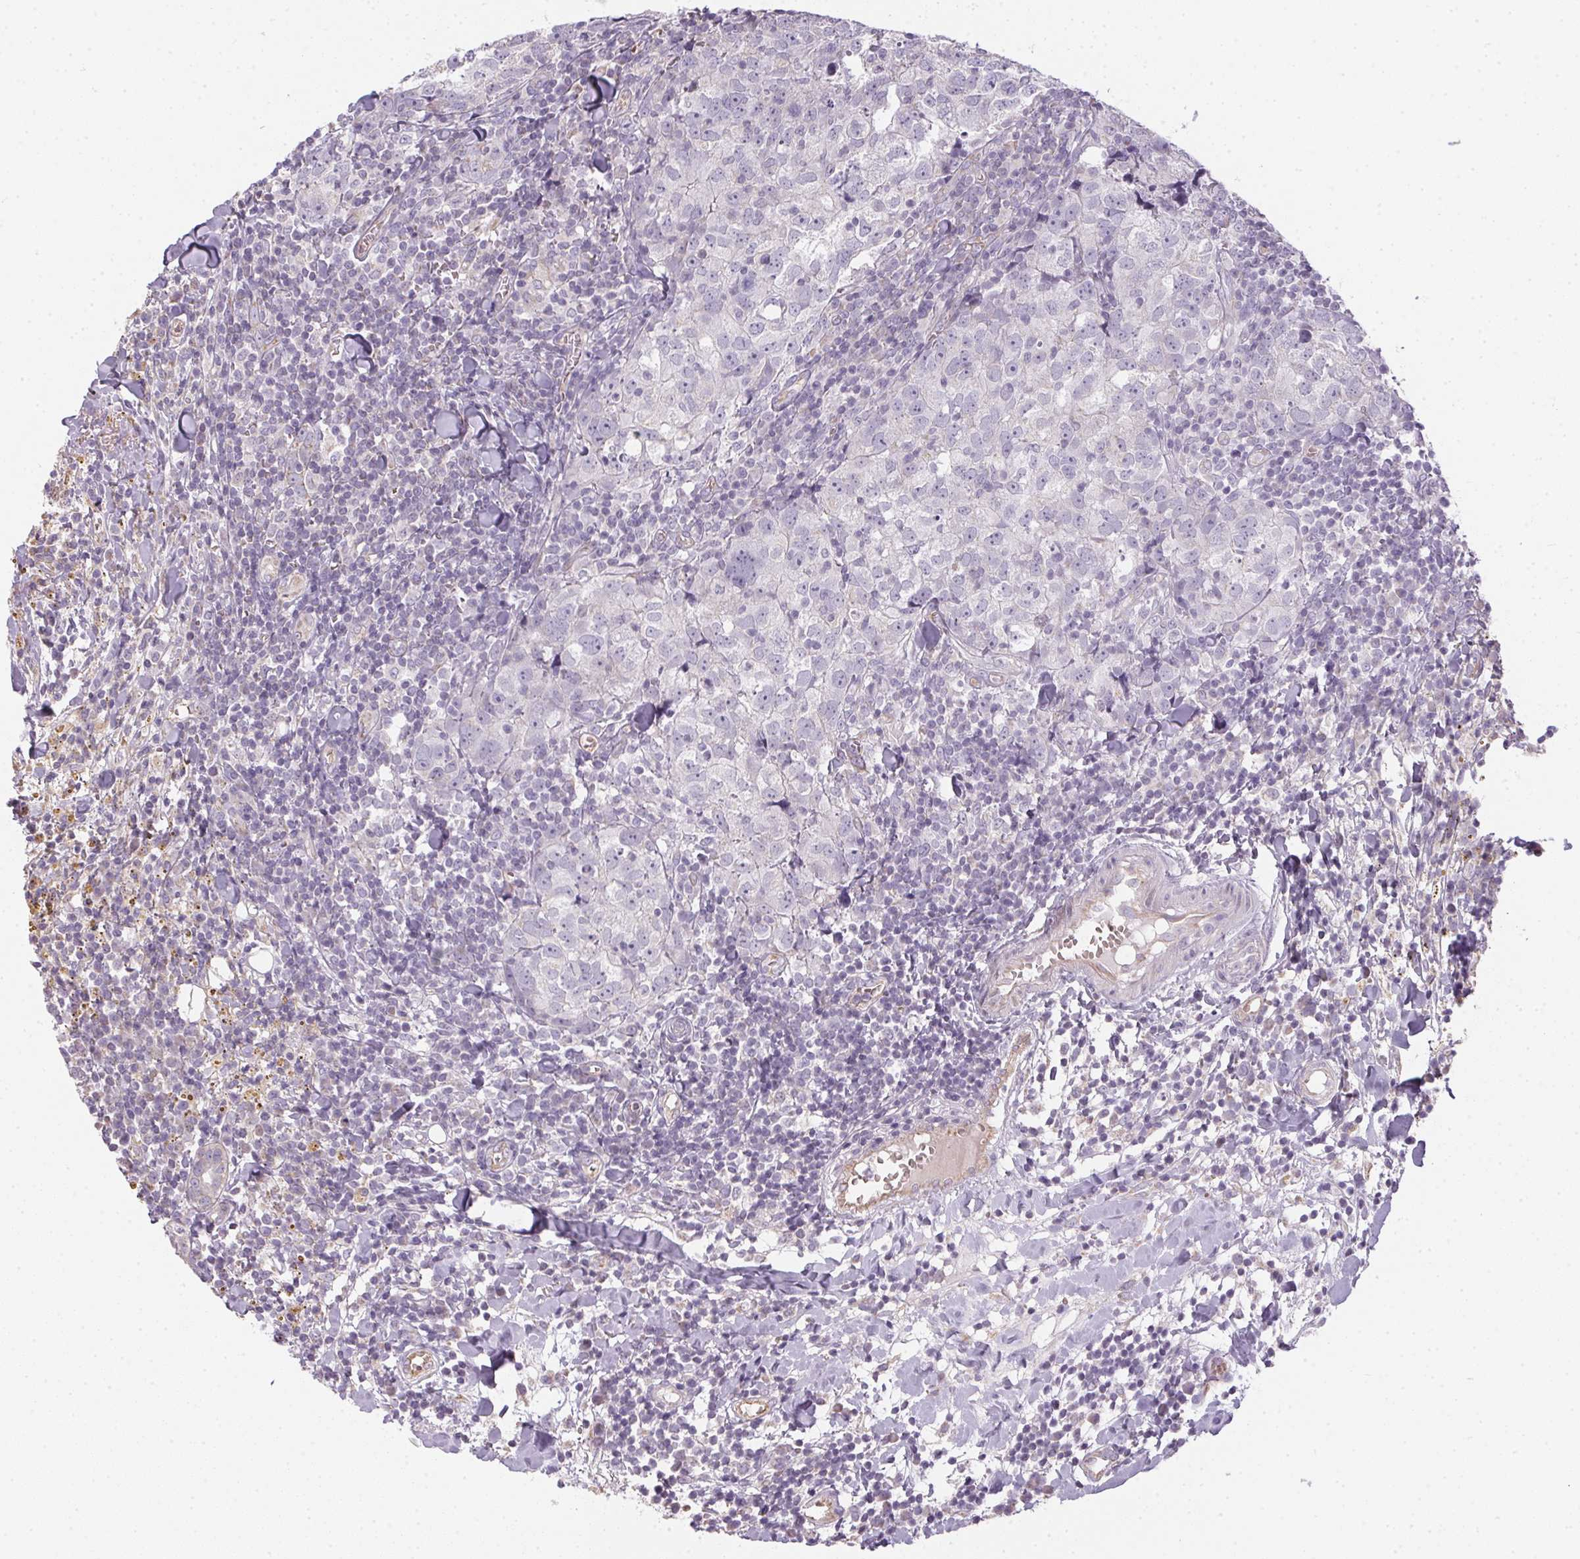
{"staining": {"intensity": "negative", "quantity": "none", "location": "none"}, "tissue": "breast cancer", "cell_type": "Tumor cells", "image_type": "cancer", "snomed": [{"axis": "morphology", "description": "Duct carcinoma"}, {"axis": "topography", "description": "Breast"}], "caption": "Histopathology image shows no protein staining in tumor cells of breast cancer (infiltrating ductal carcinoma) tissue. (DAB IHC with hematoxylin counter stain).", "gene": "SMYD1", "patient": {"sex": "female", "age": 30}}